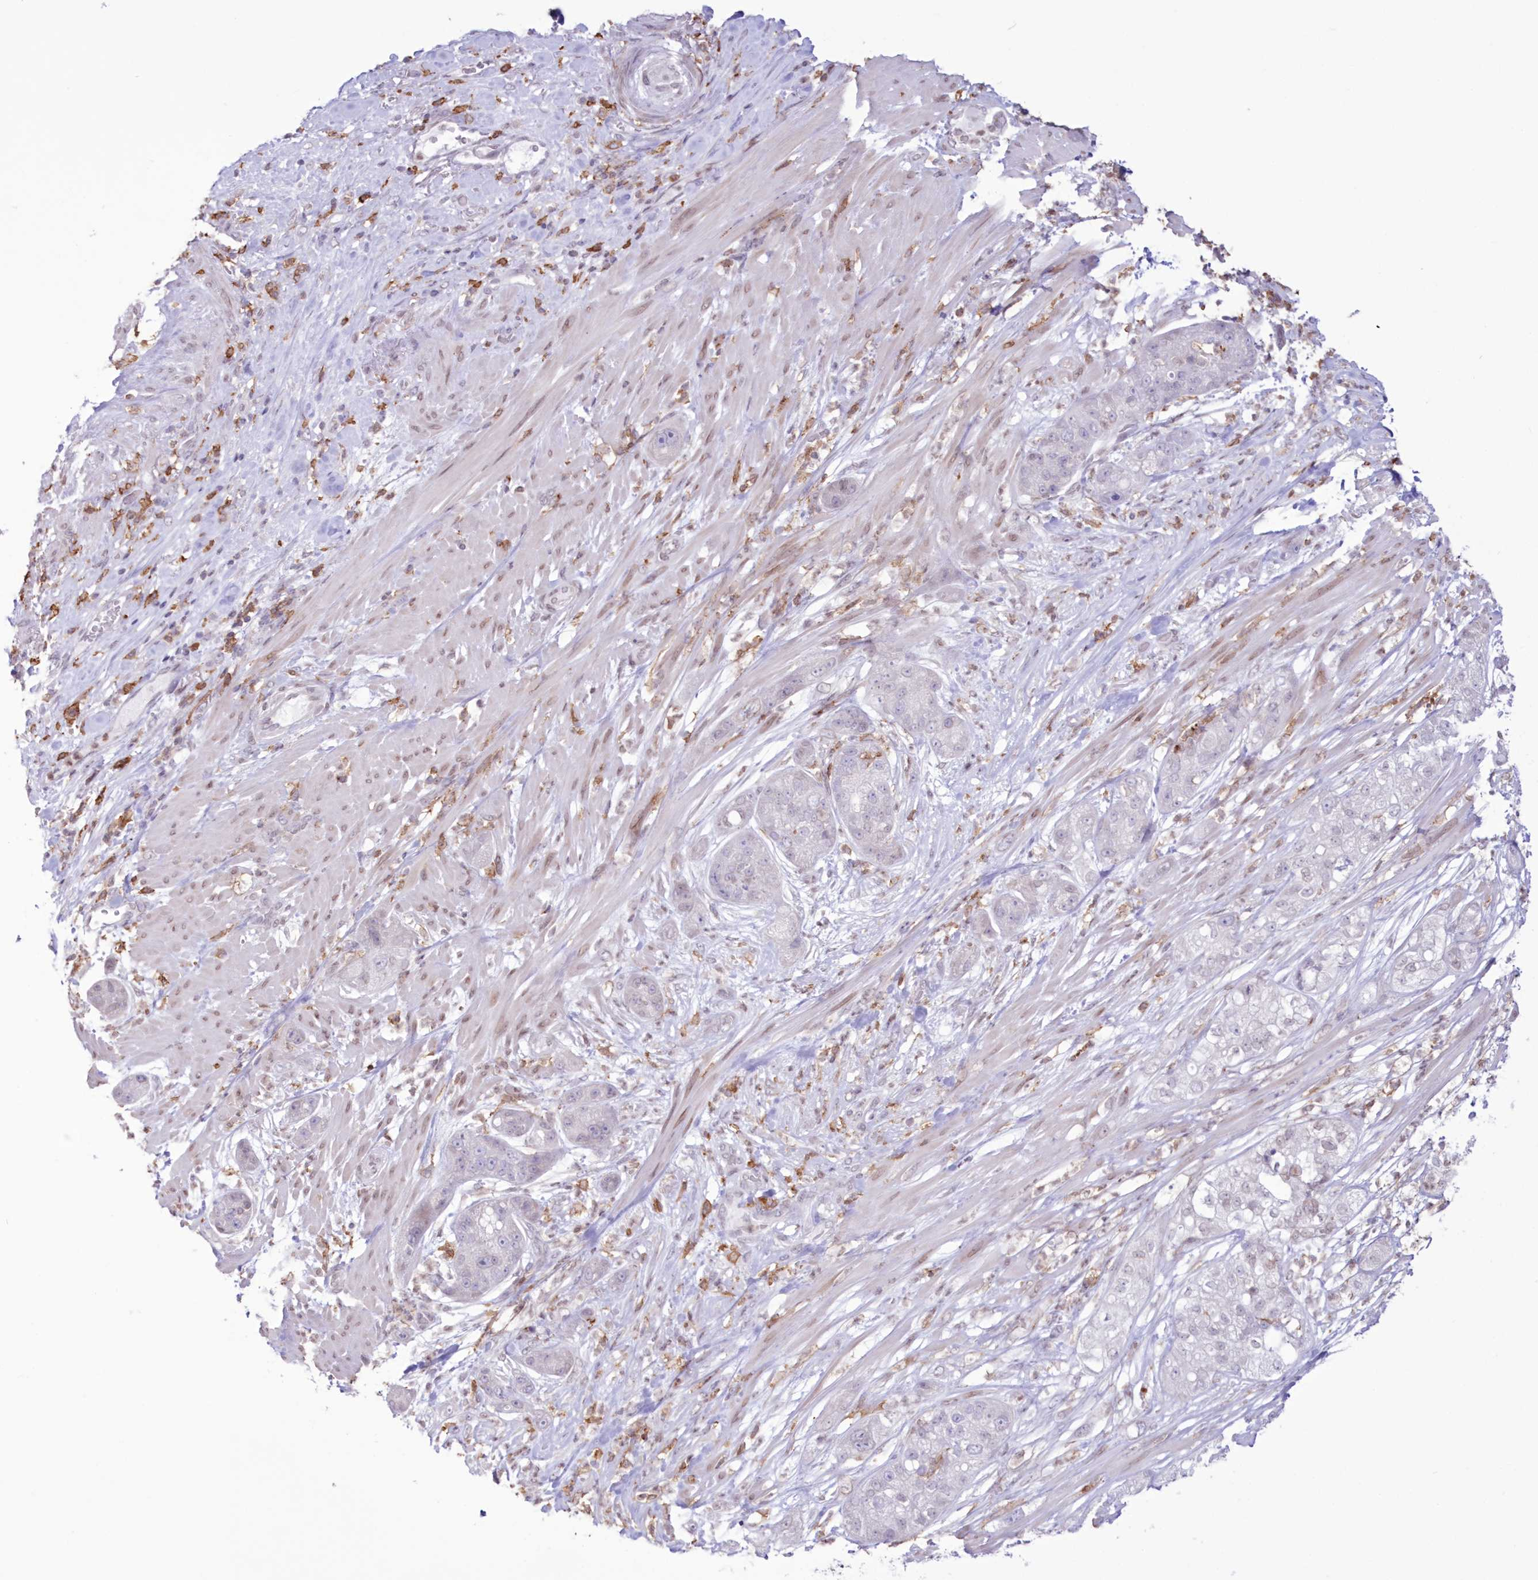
{"staining": {"intensity": "negative", "quantity": "none", "location": "none"}, "tissue": "pancreatic cancer", "cell_type": "Tumor cells", "image_type": "cancer", "snomed": [{"axis": "morphology", "description": "Adenocarcinoma, NOS"}, {"axis": "topography", "description": "Pancreas"}], "caption": "High power microscopy micrograph of an IHC image of adenocarcinoma (pancreatic), revealing no significant expression in tumor cells.", "gene": "C11orf1", "patient": {"sex": "female", "age": 78}}